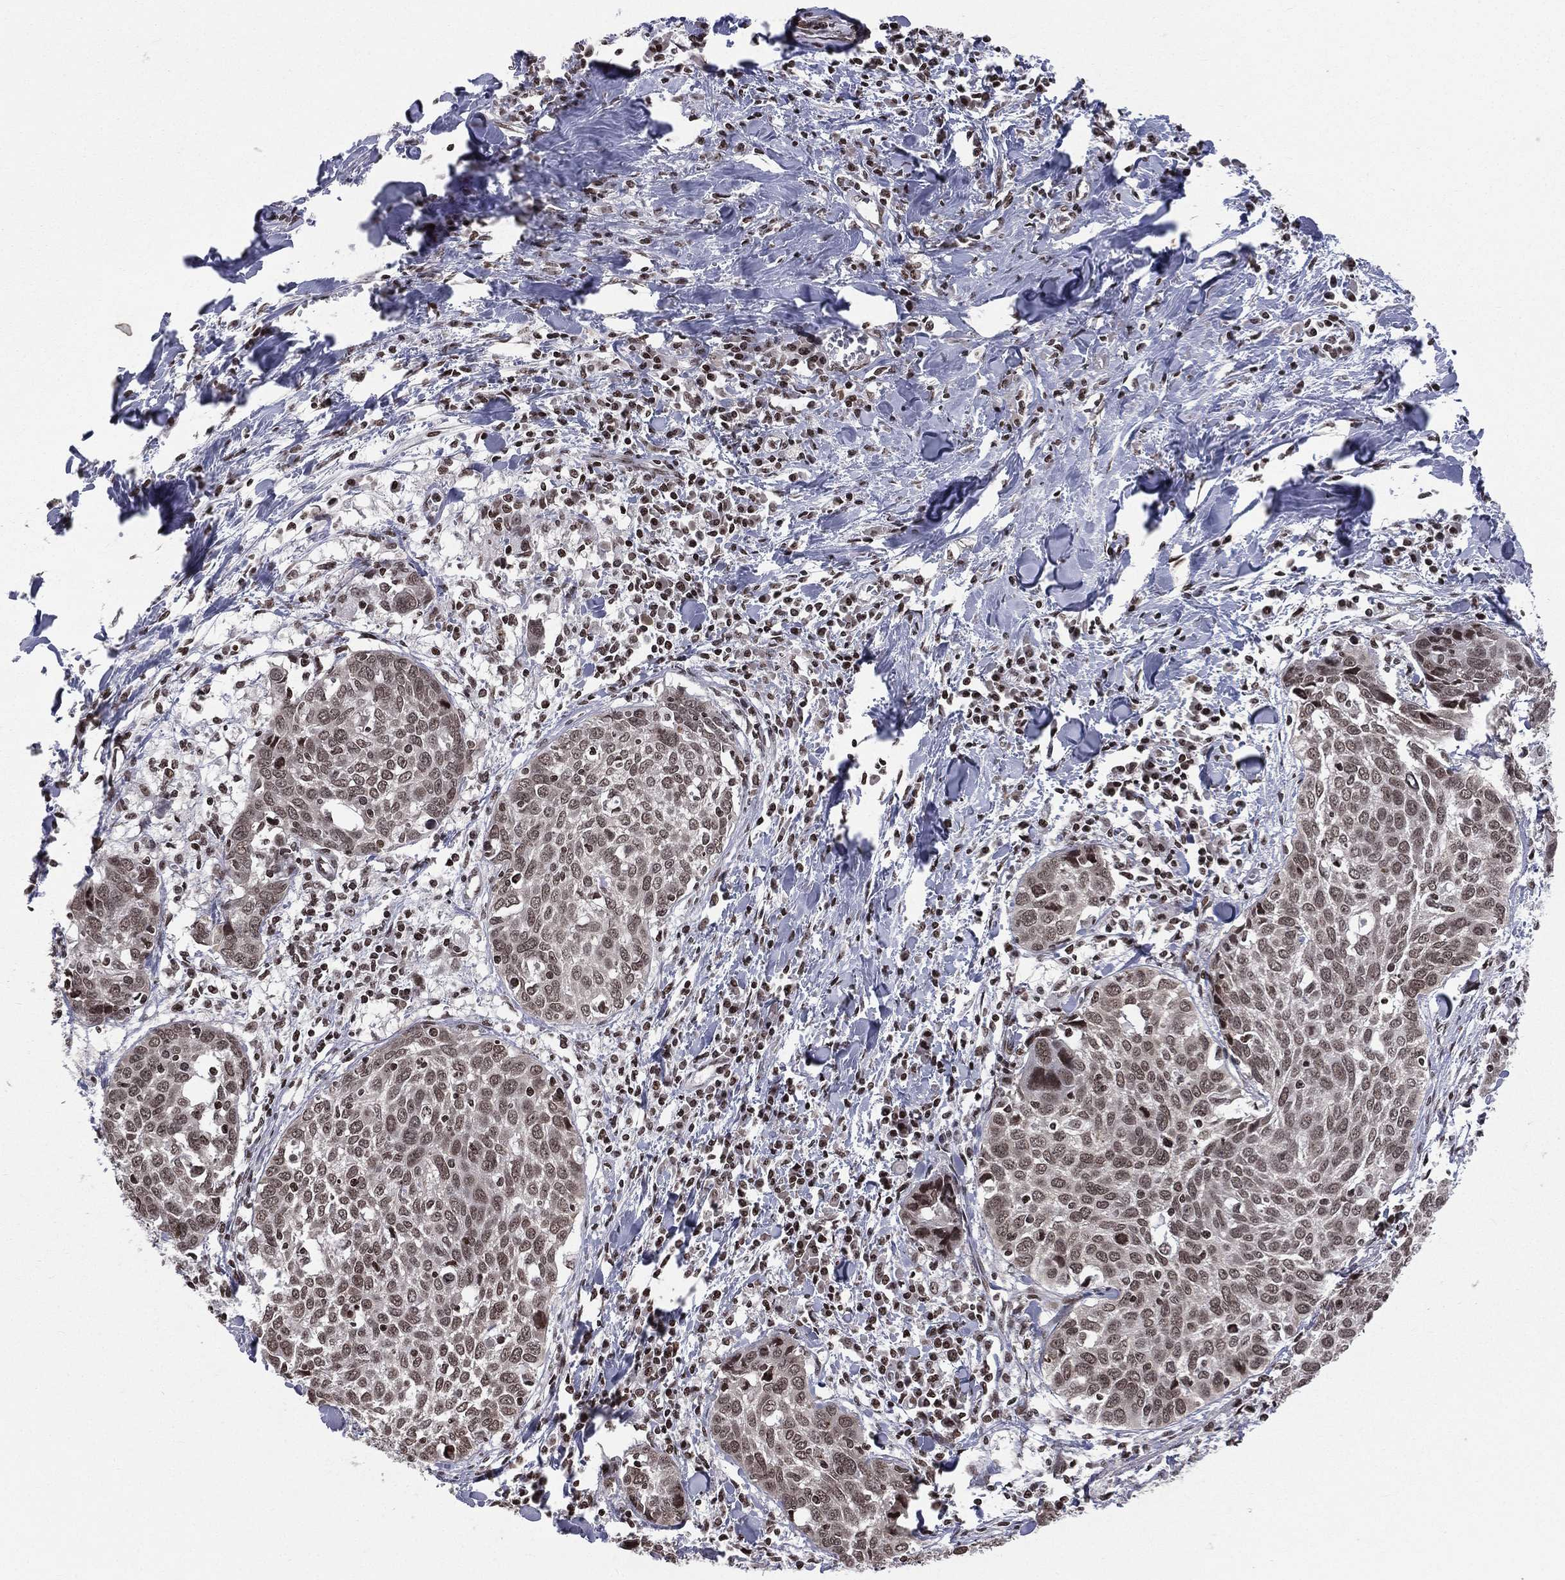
{"staining": {"intensity": "weak", "quantity": "25%-75%", "location": "nuclear"}, "tissue": "lung cancer", "cell_type": "Tumor cells", "image_type": "cancer", "snomed": [{"axis": "morphology", "description": "Squamous cell carcinoma, NOS"}, {"axis": "topography", "description": "Lung"}], "caption": "Lung squamous cell carcinoma tissue reveals weak nuclear positivity in approximately 25%-75% of tumor cells", "gene": "RFX7", "patient": {"sex": "male", "age": 57}}